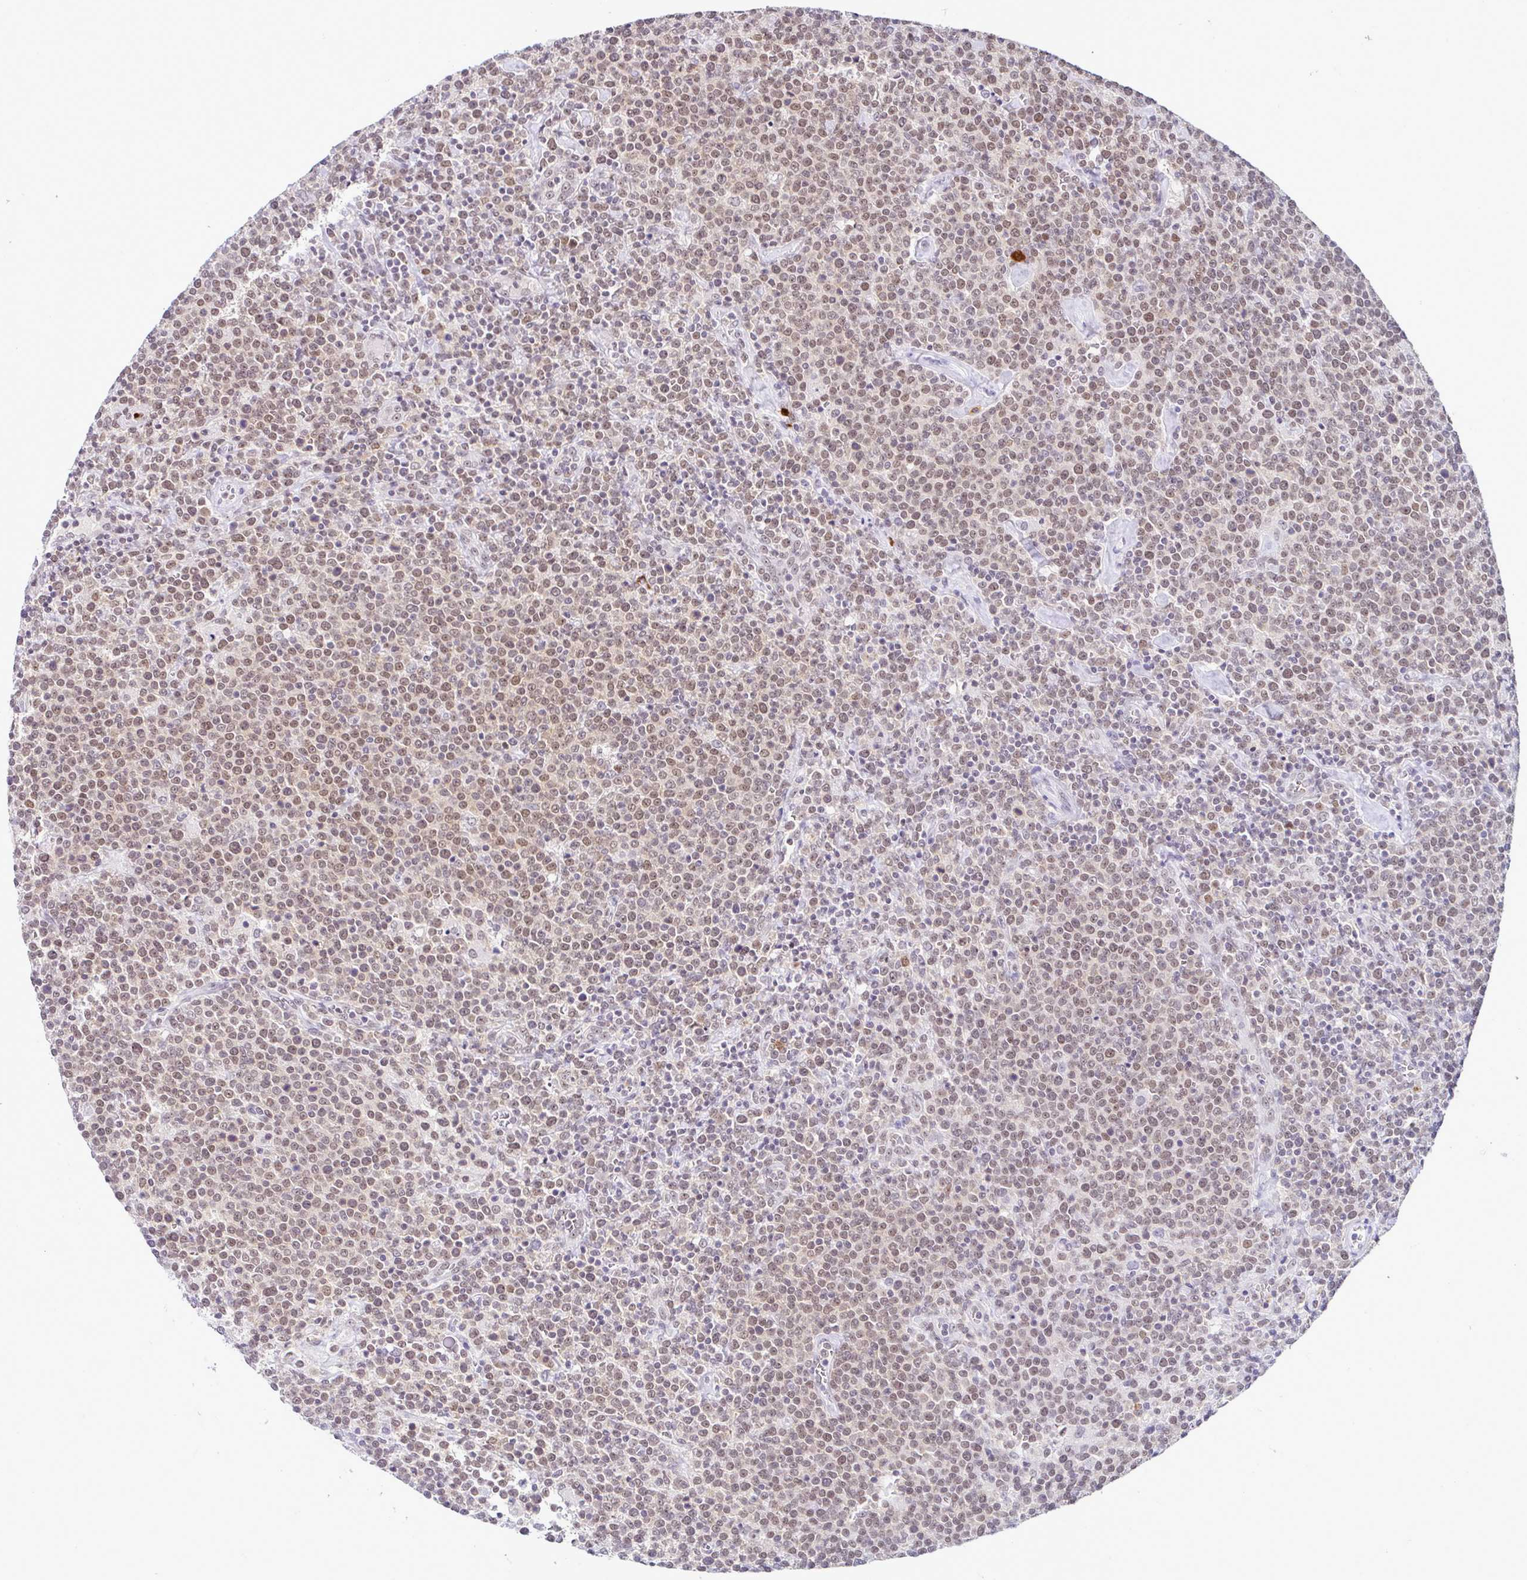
{"staining": {"intensity": "moderate", "quantity": ">75%", "location": "nuclear"}, "tissue": "lymphoma", "cell_type": "Tumor cells", "image_type": "cancer", "snomed": [{"axis": "morphology", "description": "Malignant lymphoma, non-Hodgkin's type, High grade"}, {"axis": "topography", "description": "Lymph node"}], "caption": "Tumor cells reveal medium levels of moderate nuclear expression in about >75% of cells in malignant lymphoma, non-Hodgkin's type (high-grade).", "gene": "PTPN2", "patient": {"sex": "male", "age": 61}}